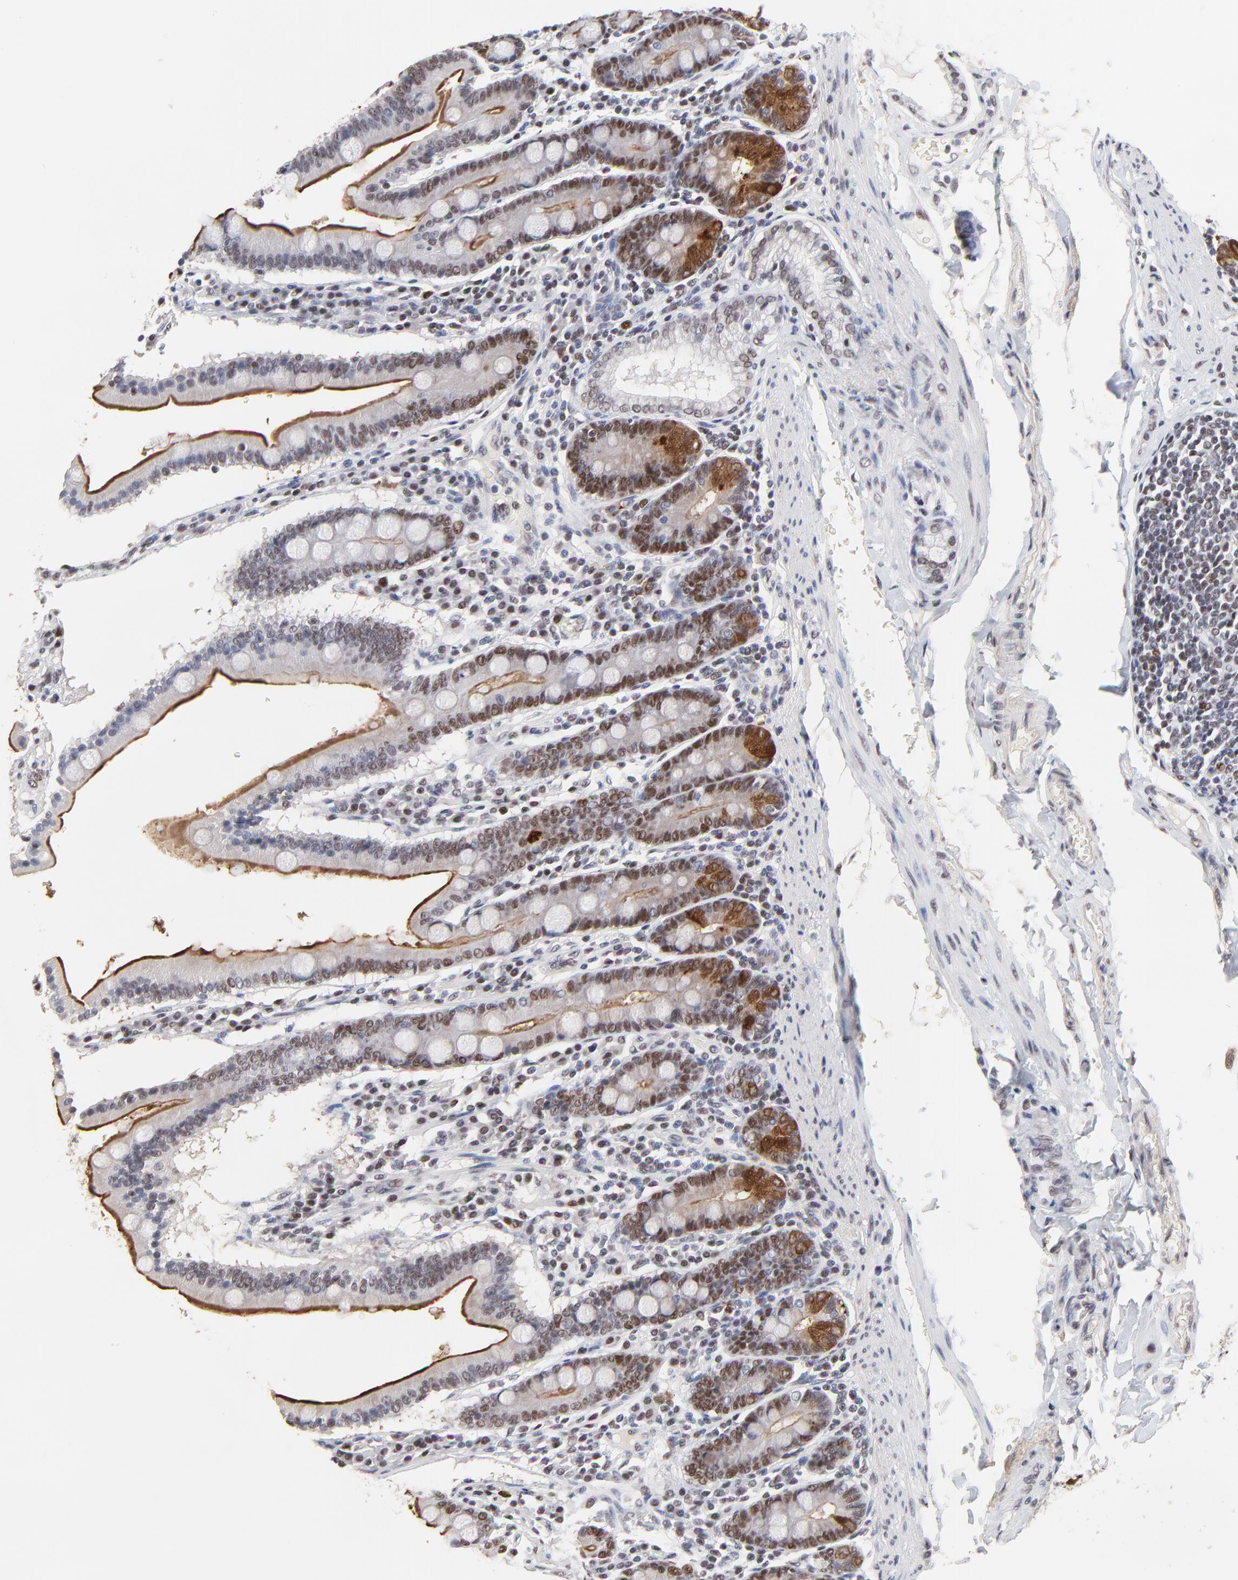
{"staining": {"intensity": "moderate", "quantity": "25%-75%", "location": "cytoplasmic/membranous,nuclear"}, "tissue": "duodenum", "cell_type": "Glandular cells", "image_type": "normal", "snomed": [{"axis": "morphology", "description": "Normal tissue, NOS"}, {"axis": "topography", "description": "Duodenum"}], "caption": "Unremarkable duodenum reveals moderate cytoplasmic/membranous,nuclear positivity in about 25%-75% of glandular cells, visualized by immunohistochemistry. Nuclei are stained in blue.", "gene": "OGFOD1", "patient": {"sex": "male", "age": 50}}